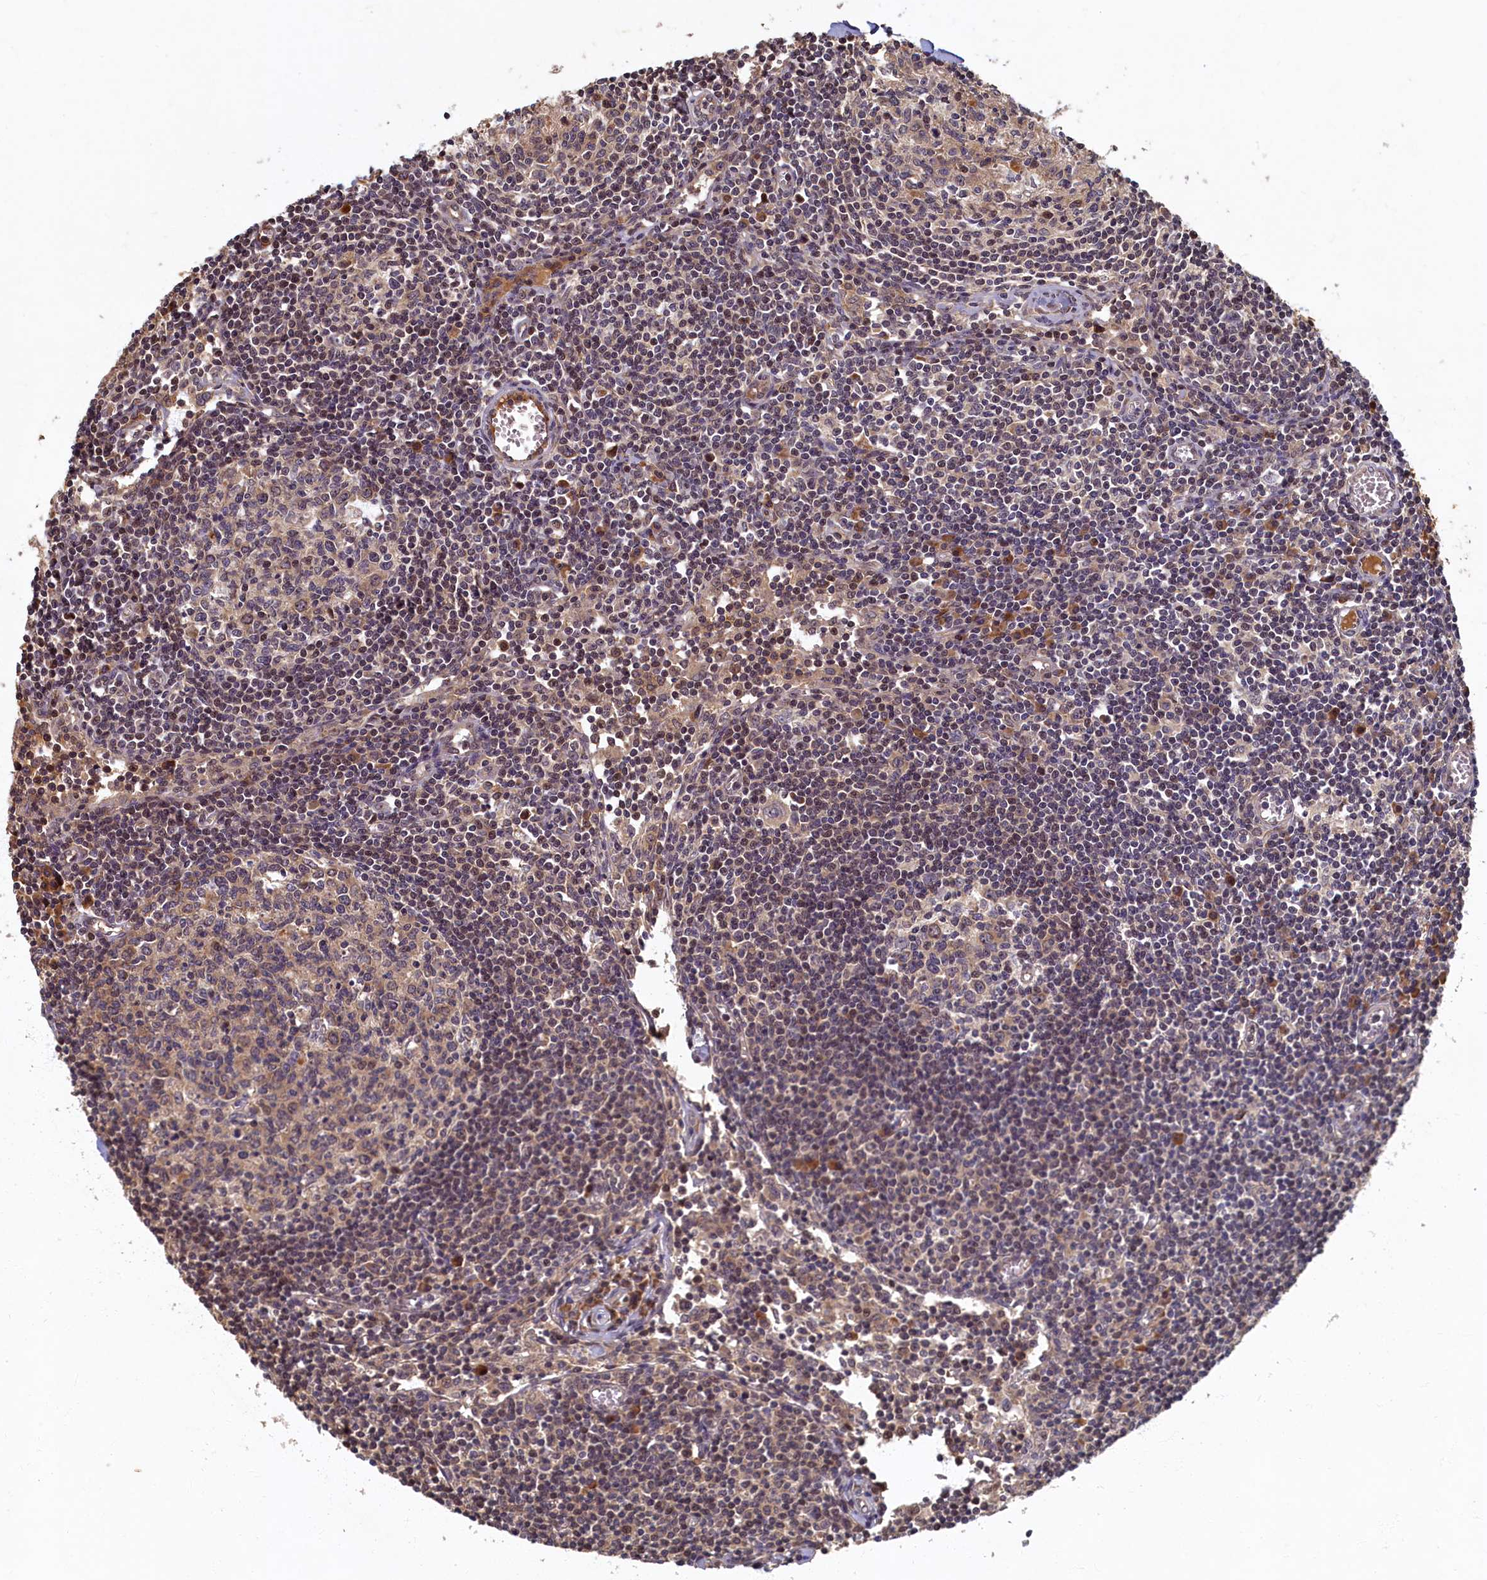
{"staining": {"intensity": "weak", "quantity": "25%-75%", "location": "cytoplasmic/membranous"}, "tissue": "lymph node", "cell_type": "Germinal center cells", "image_type": "normal", "snomed": [{"axis": "morphology", "description": "Normal tissue, NOS"}, {"axis": "topography", "description": "Lymph node"}], "caption": "DAB immunohistochemical staining of normal human lymph node shows weak cytoplasmic/membranous protein staining in about 25%-75% of germinal center cells. (DAB (3,3'-diaminobenzidine) IHC with brightfield microscopy, high magnification).", "gene": "LCMT2", "patient": {"sex": "female", "age": 55}}